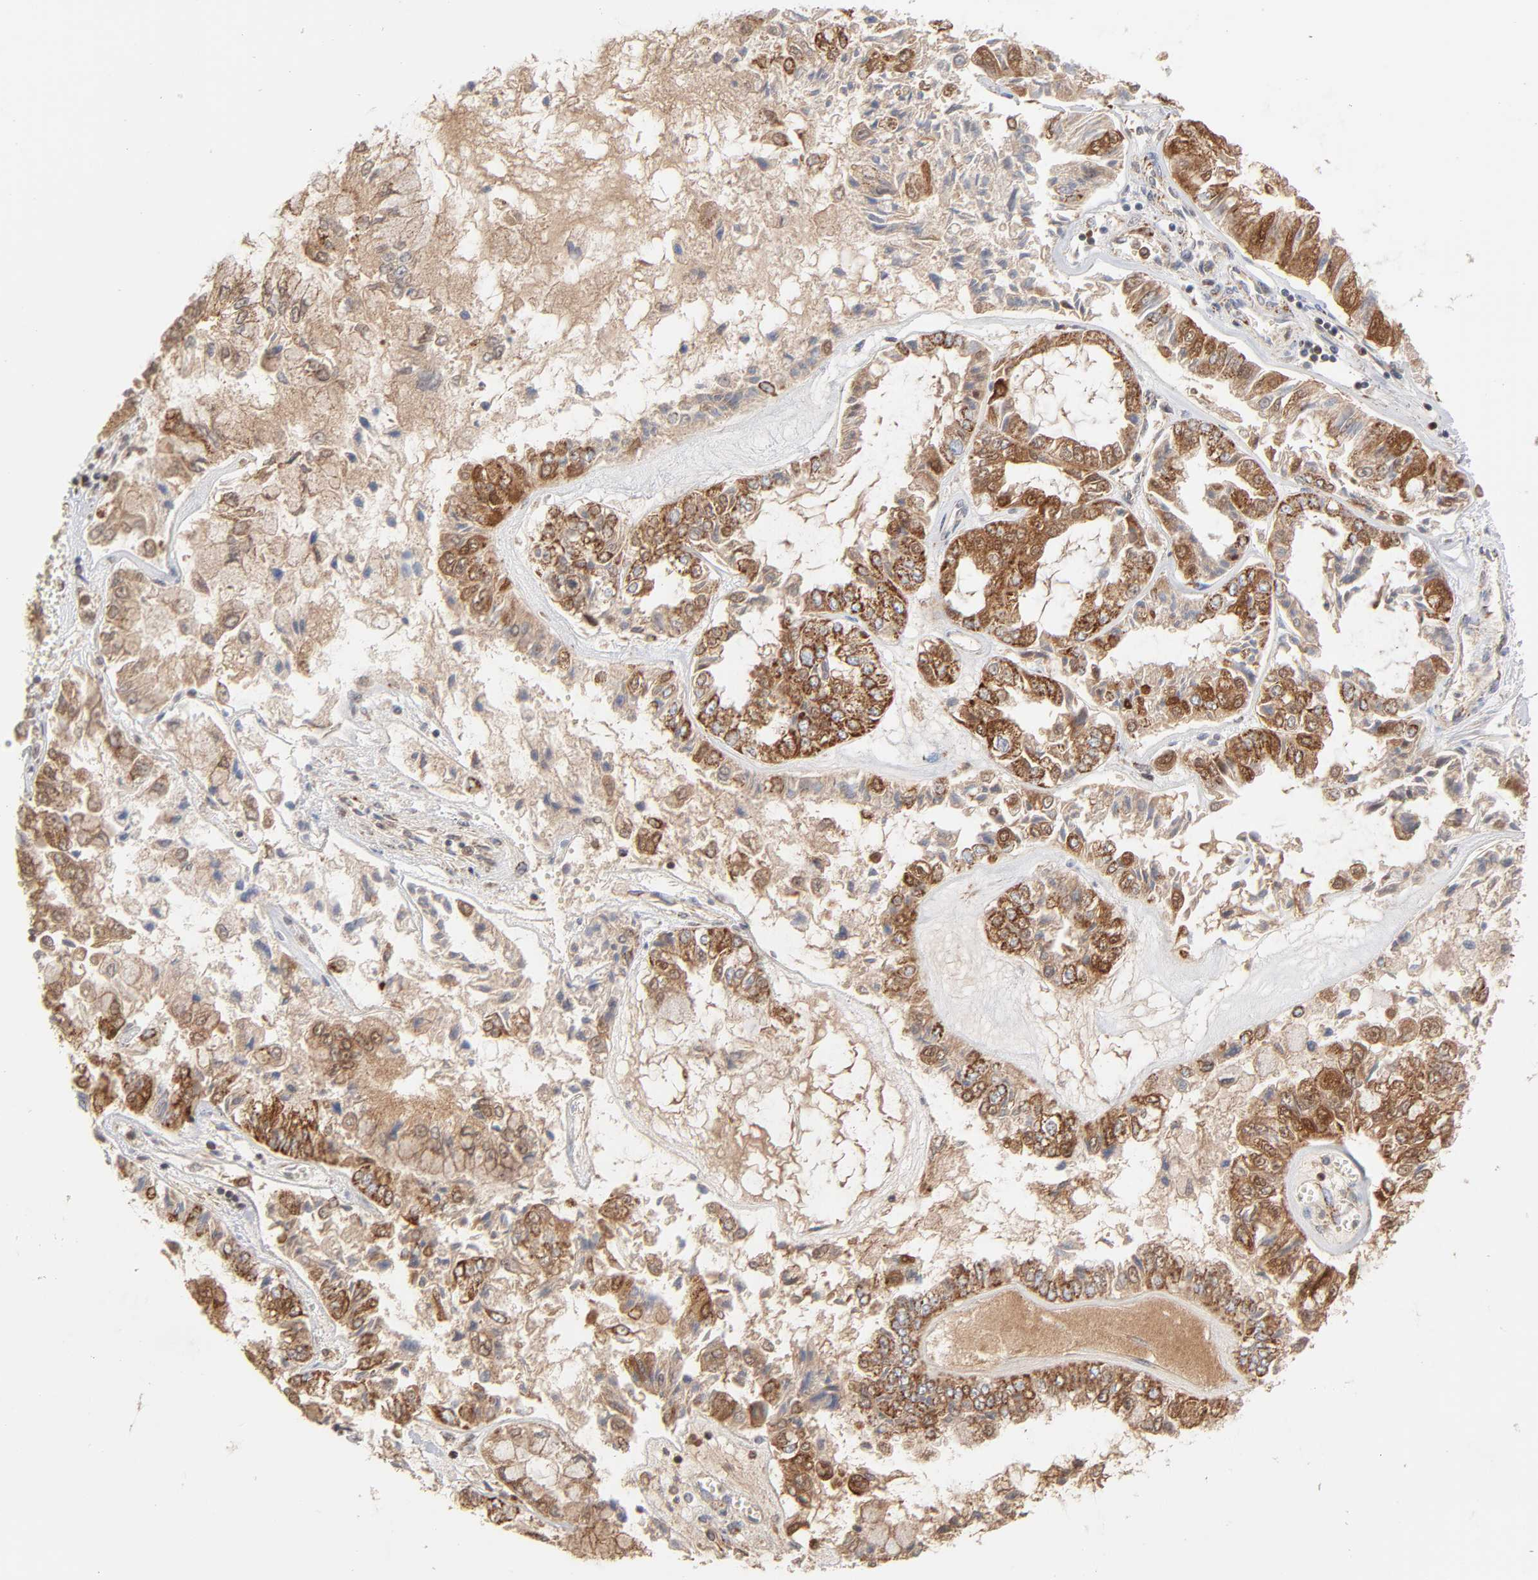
{"staining": {"intensity": "moderate", "quantity": ">75%", "location": "cytoplasmic/membranous"}, "tissue": "liver cancer", "cell_type": "Tumor cells", "image_type": "cancer", "snomed": [{"axis": "morphology", "description": "Cholangiocarcinoma"}, {"axis": "topography", "description": "Liver"}], "caption": "This is an image of immunohistochemistry (IHC) staining of liver cancer, which shows moderate expression in the cytoplasmic/membranous of tumor cells.", "gene": "DIABLO", "patient": {"sex": "female", "age": 79}}